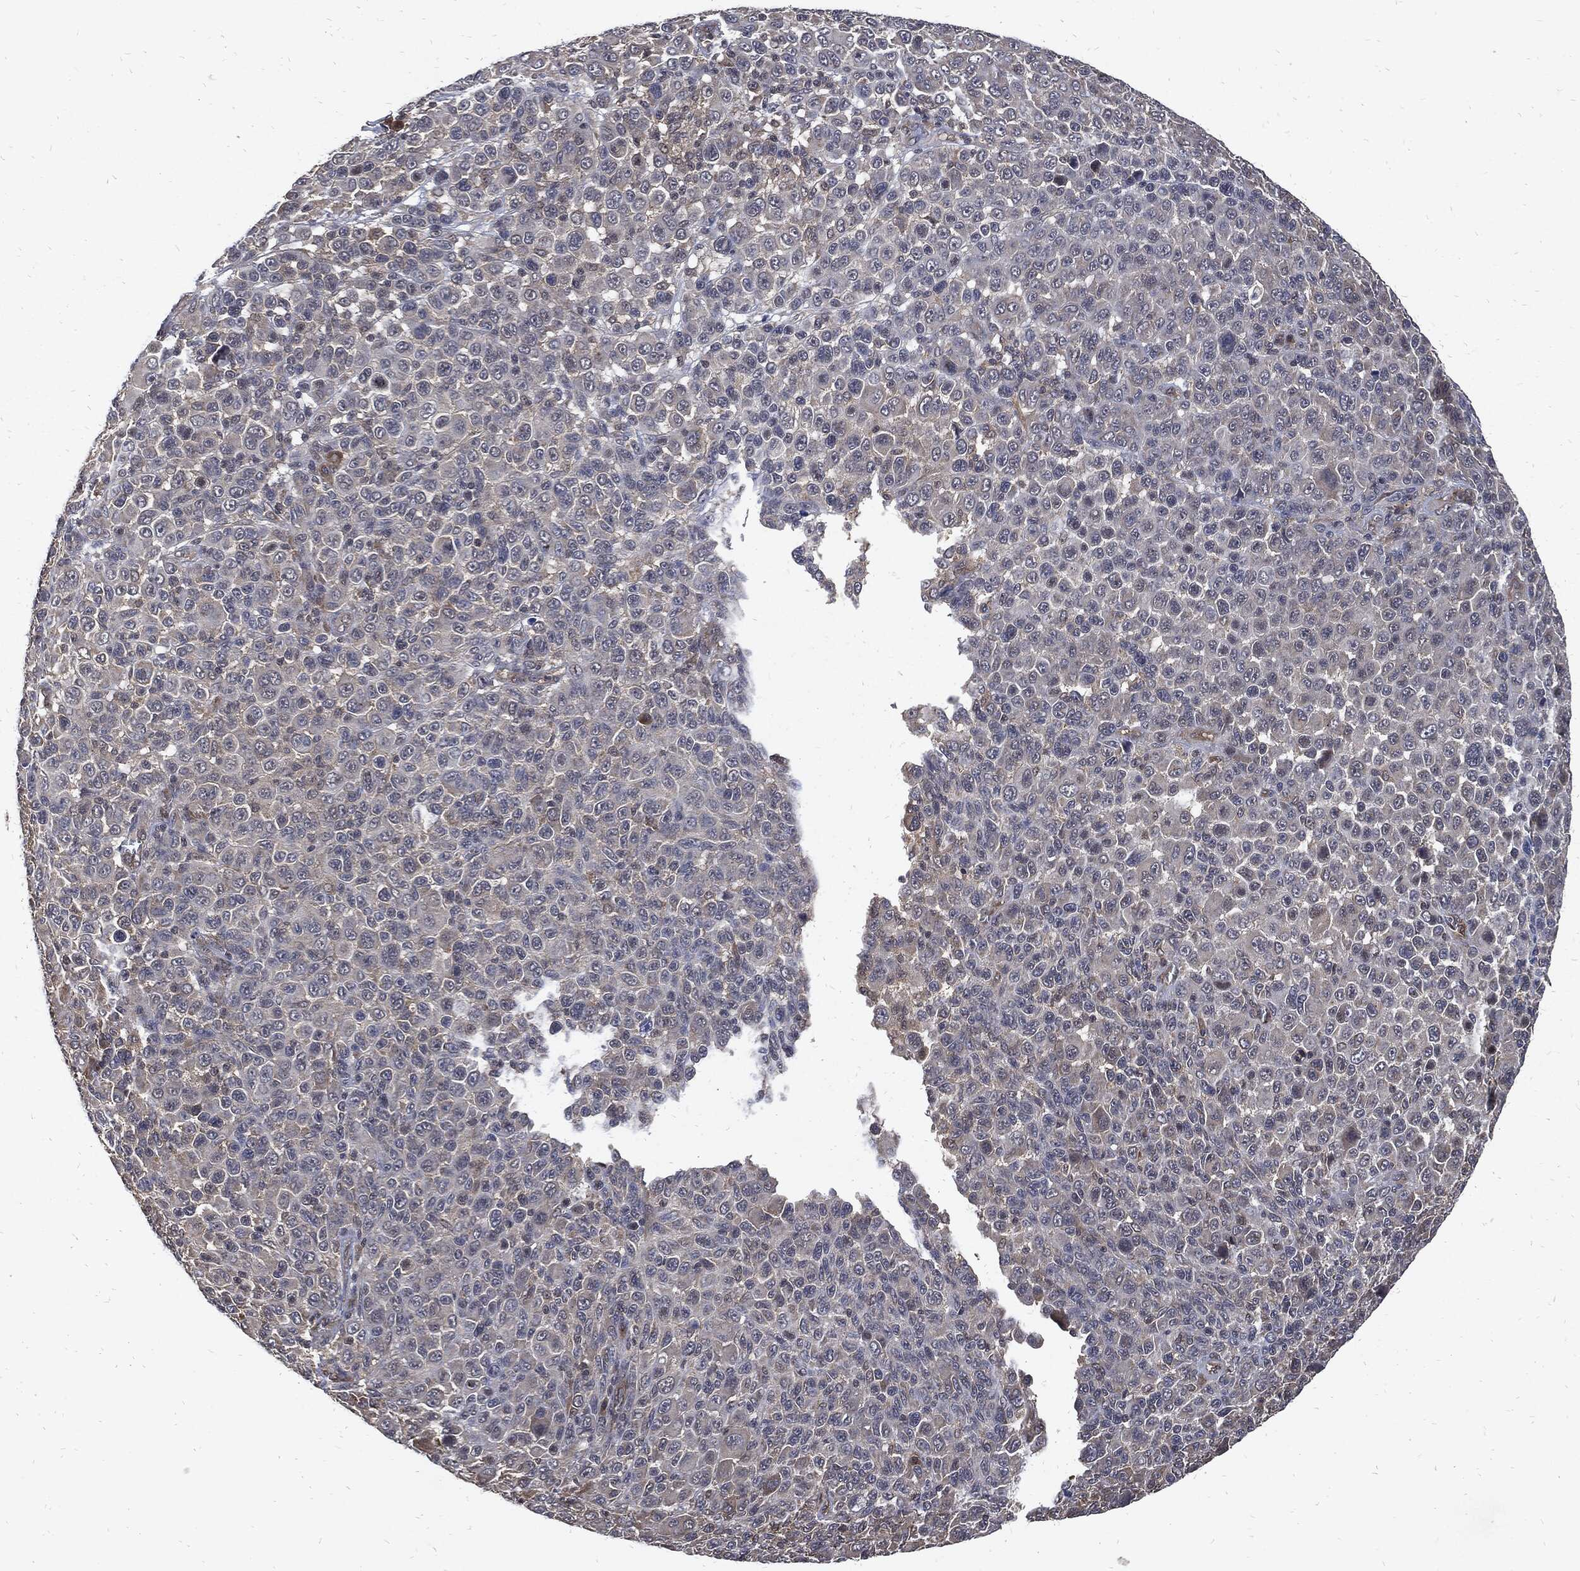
{"staining": {"intensity": "negative", "quantity": "none", "location": "none"}, "tissue": "melanoma", "cell_type": "Tumor cells", "image_type": "cancer", "snomed": [{"axis": "morphology", "description": "Malignant melanoma, NOS"}, {"axis": "topography", "description": "Skin"}], "caption": "High power microscopy micrograph of an IHC photomicrograph of malignant melanoma, revealing no significant positivity in tumor cells.", "gene": "DCTN1", "patient": {"sex": "female", "age": 57}}